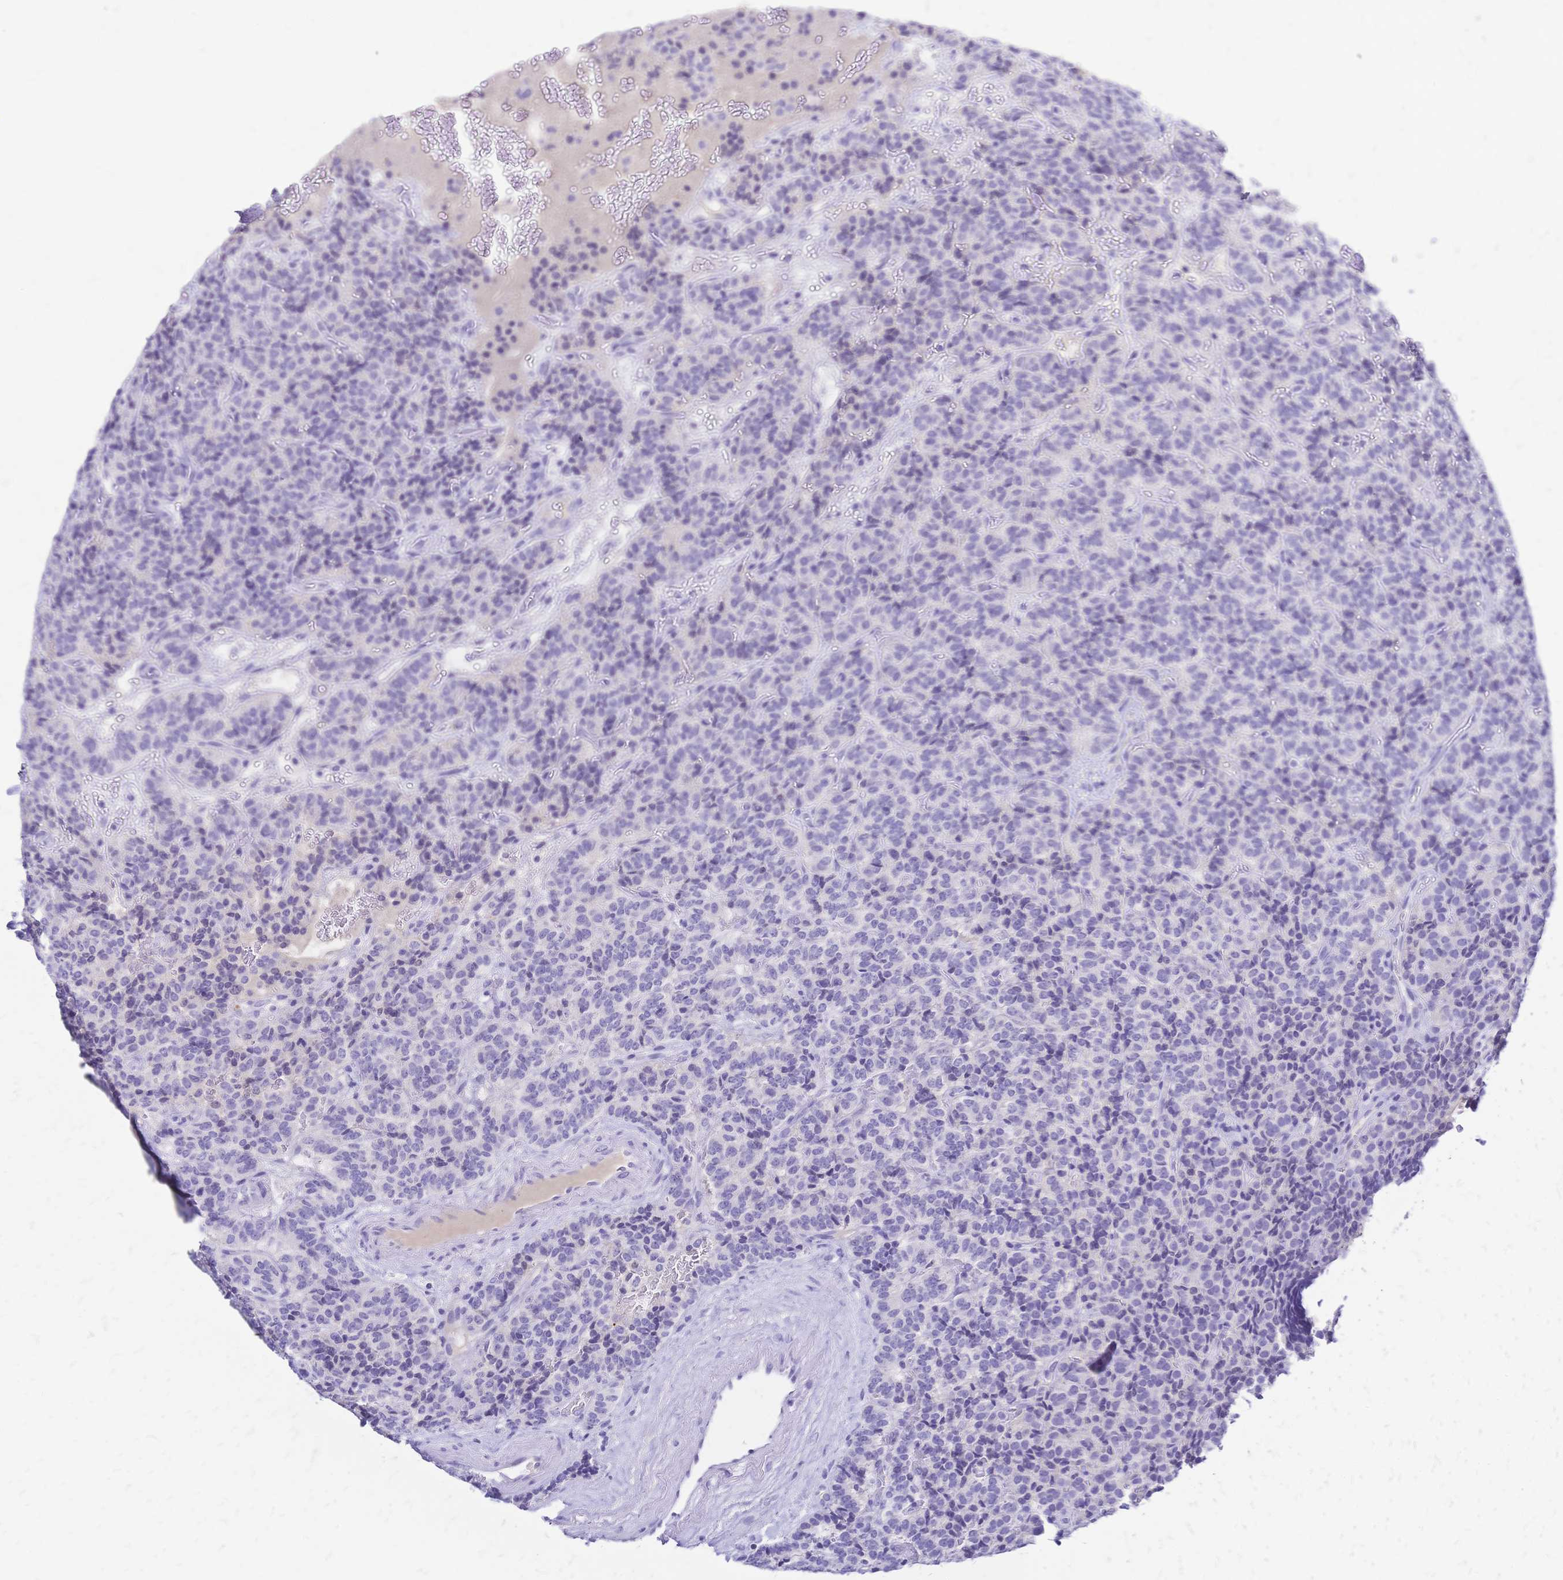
{"staining": {"intensity": "negative", "quantity": "none", "location": "none"}, "tissue": "carcinoid", "cell_type": "Tumor cells", "image_type": "cancer", "snomed": [{"axis": "morphology", "description": "Carcinoid, malignant, NOS"}, {"axis": "topography", "description": "Pancreas"}], "caption": "Tumor cells are negative for protein expression in human malignant carcinoid.", "gene": "FA2H", "patient": {"sex": "male", "age": 36}}